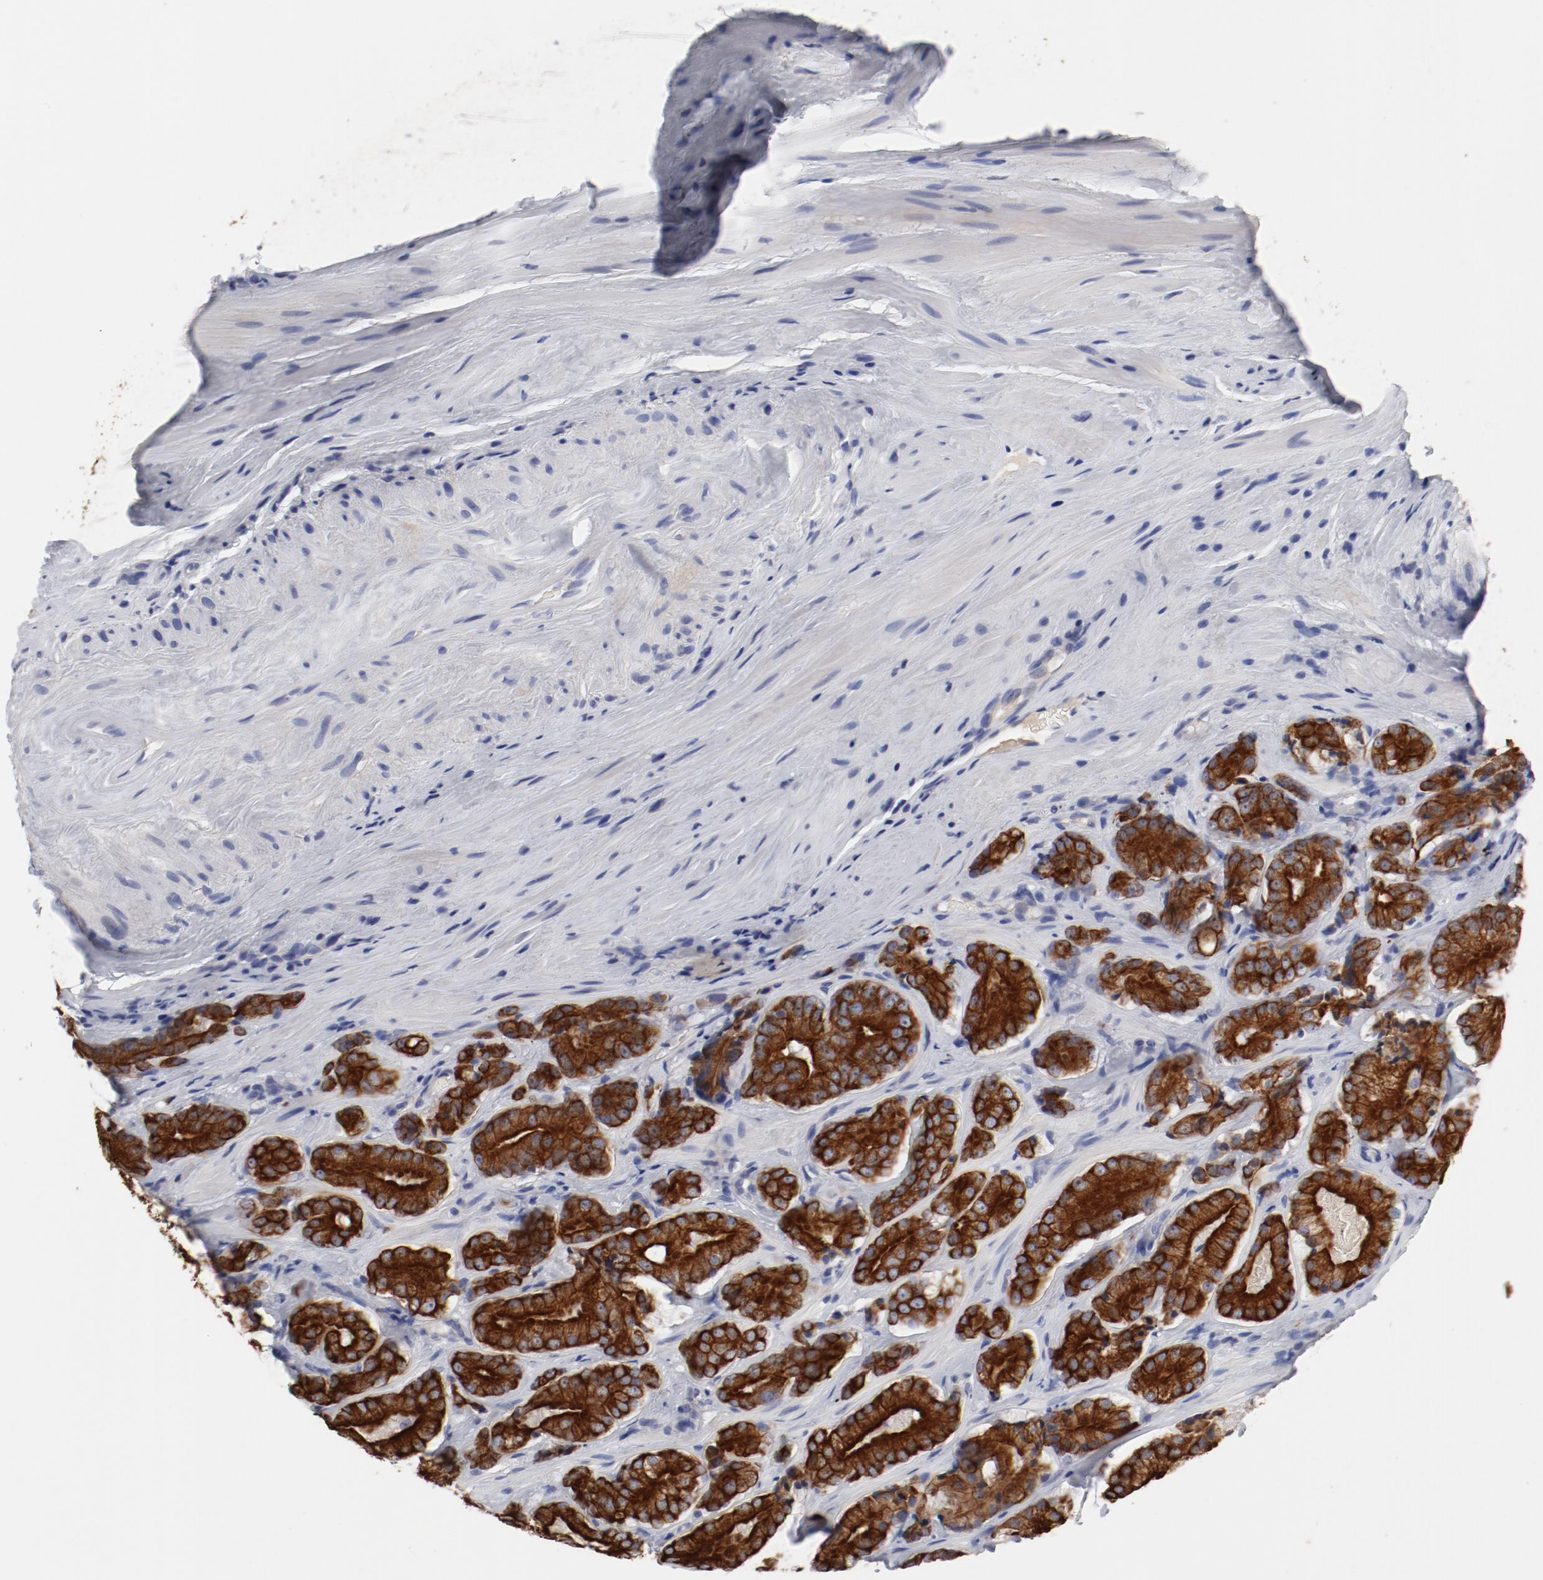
{"staining": {"intensity": "strong", "quantity": ">75%", "location": "cytoplasmic/membranous"}, "tissue": "prostate cancer", "cell_type": "Tumor cells", "image_type": "cancer", "snomed": [{"axis": "morphology", "description": "Adenocarcinoma, High grade"}, {"axis": "topography", "description": "Prostate"}], "caption": "This is a photomicrograph of immunohistochemistry (IHC) staining of adenocarcinoma (high-grade) (prostate), which shows strong staining in the cytoplasmic/membranous of tumor cells.", "gene": "TSPAN6", "patient": {"sex": "male", "age": 70}}